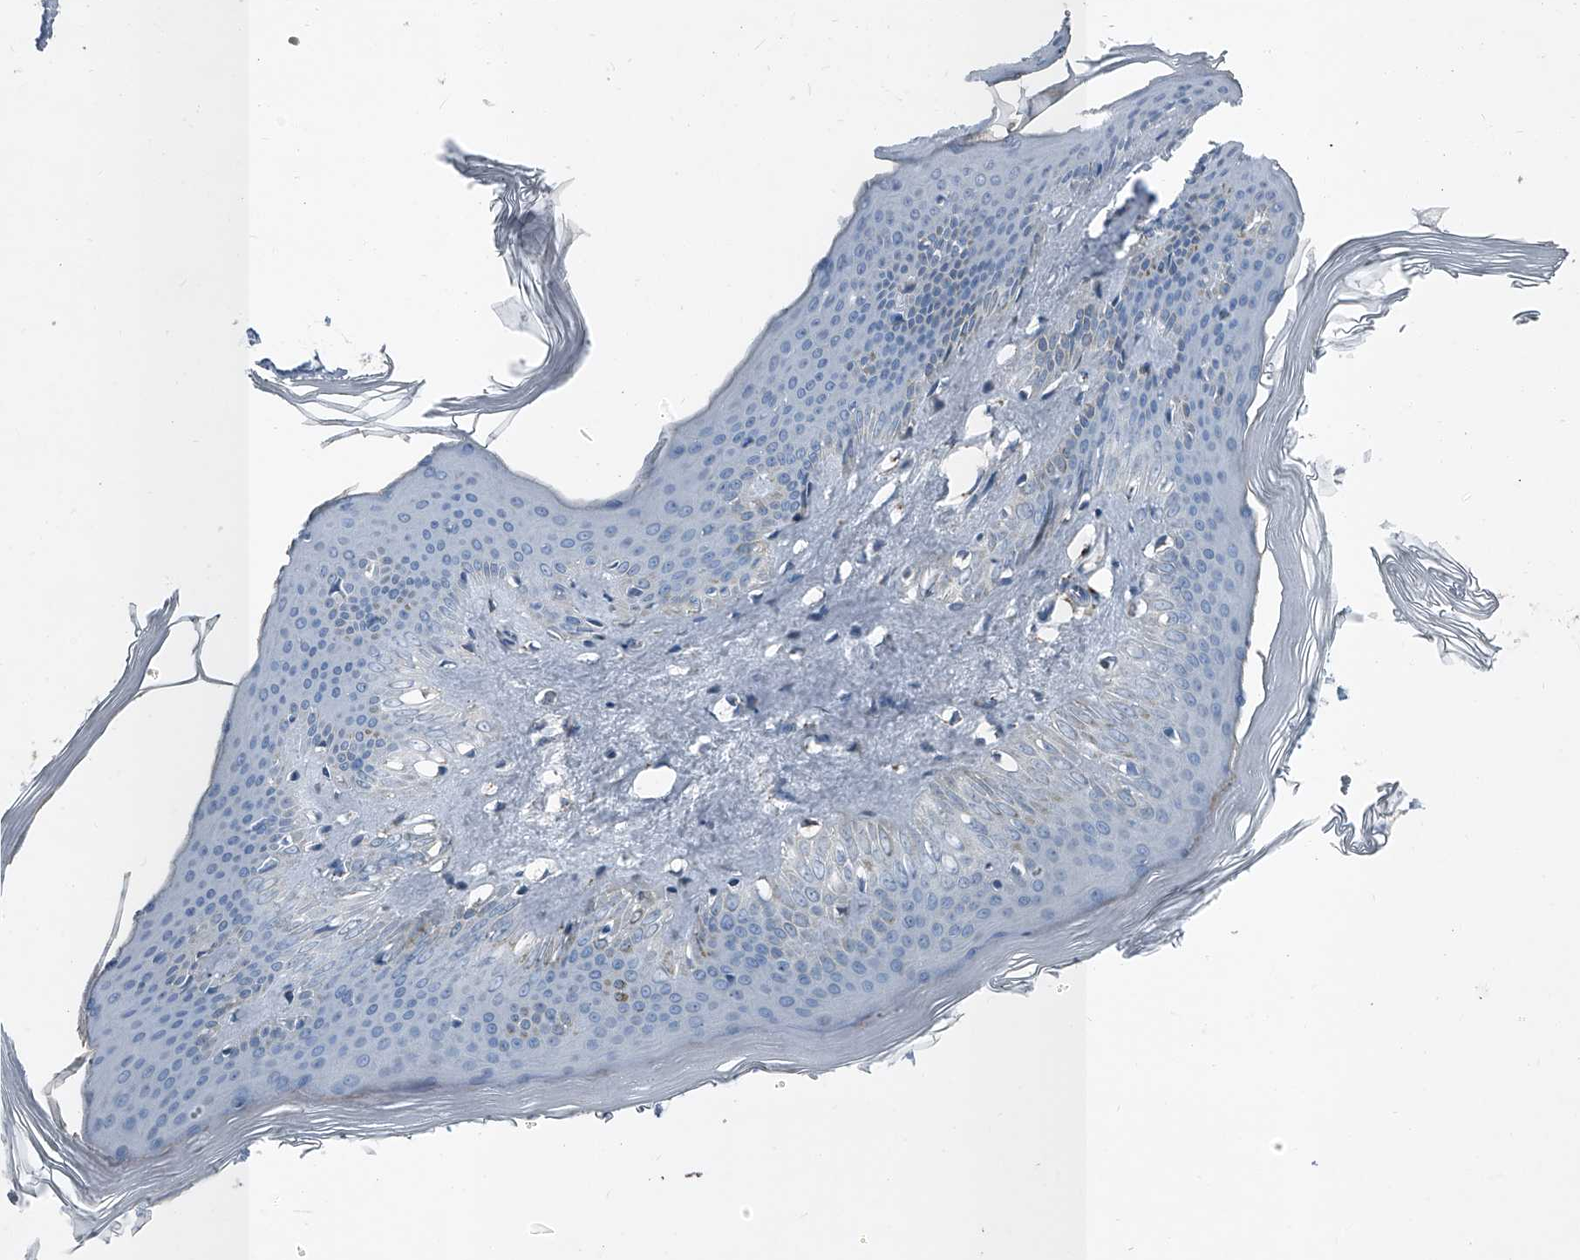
{"staining": {"intensity": "negative", "quantity": "none", "location": "none"}, "tissue": "skin", "cell_type": "Fibroblasts", "image_type": "normal", "snomed": [{"axis": "morphology", "description": "Normal tissue, NOS"}, {"axis": "topography", "description": "Skin"}], "caption": "A high-resolution image shows immunohistochemistry (IHC) staining of normal skin, which shows no significant positivity in fibroblasts. (DAB (3,3'-diaminobenzidine) immunohistochemistry, high magnification).", "gene": "CHRNA7", "patient": {"sex": "female", "age": 27}}